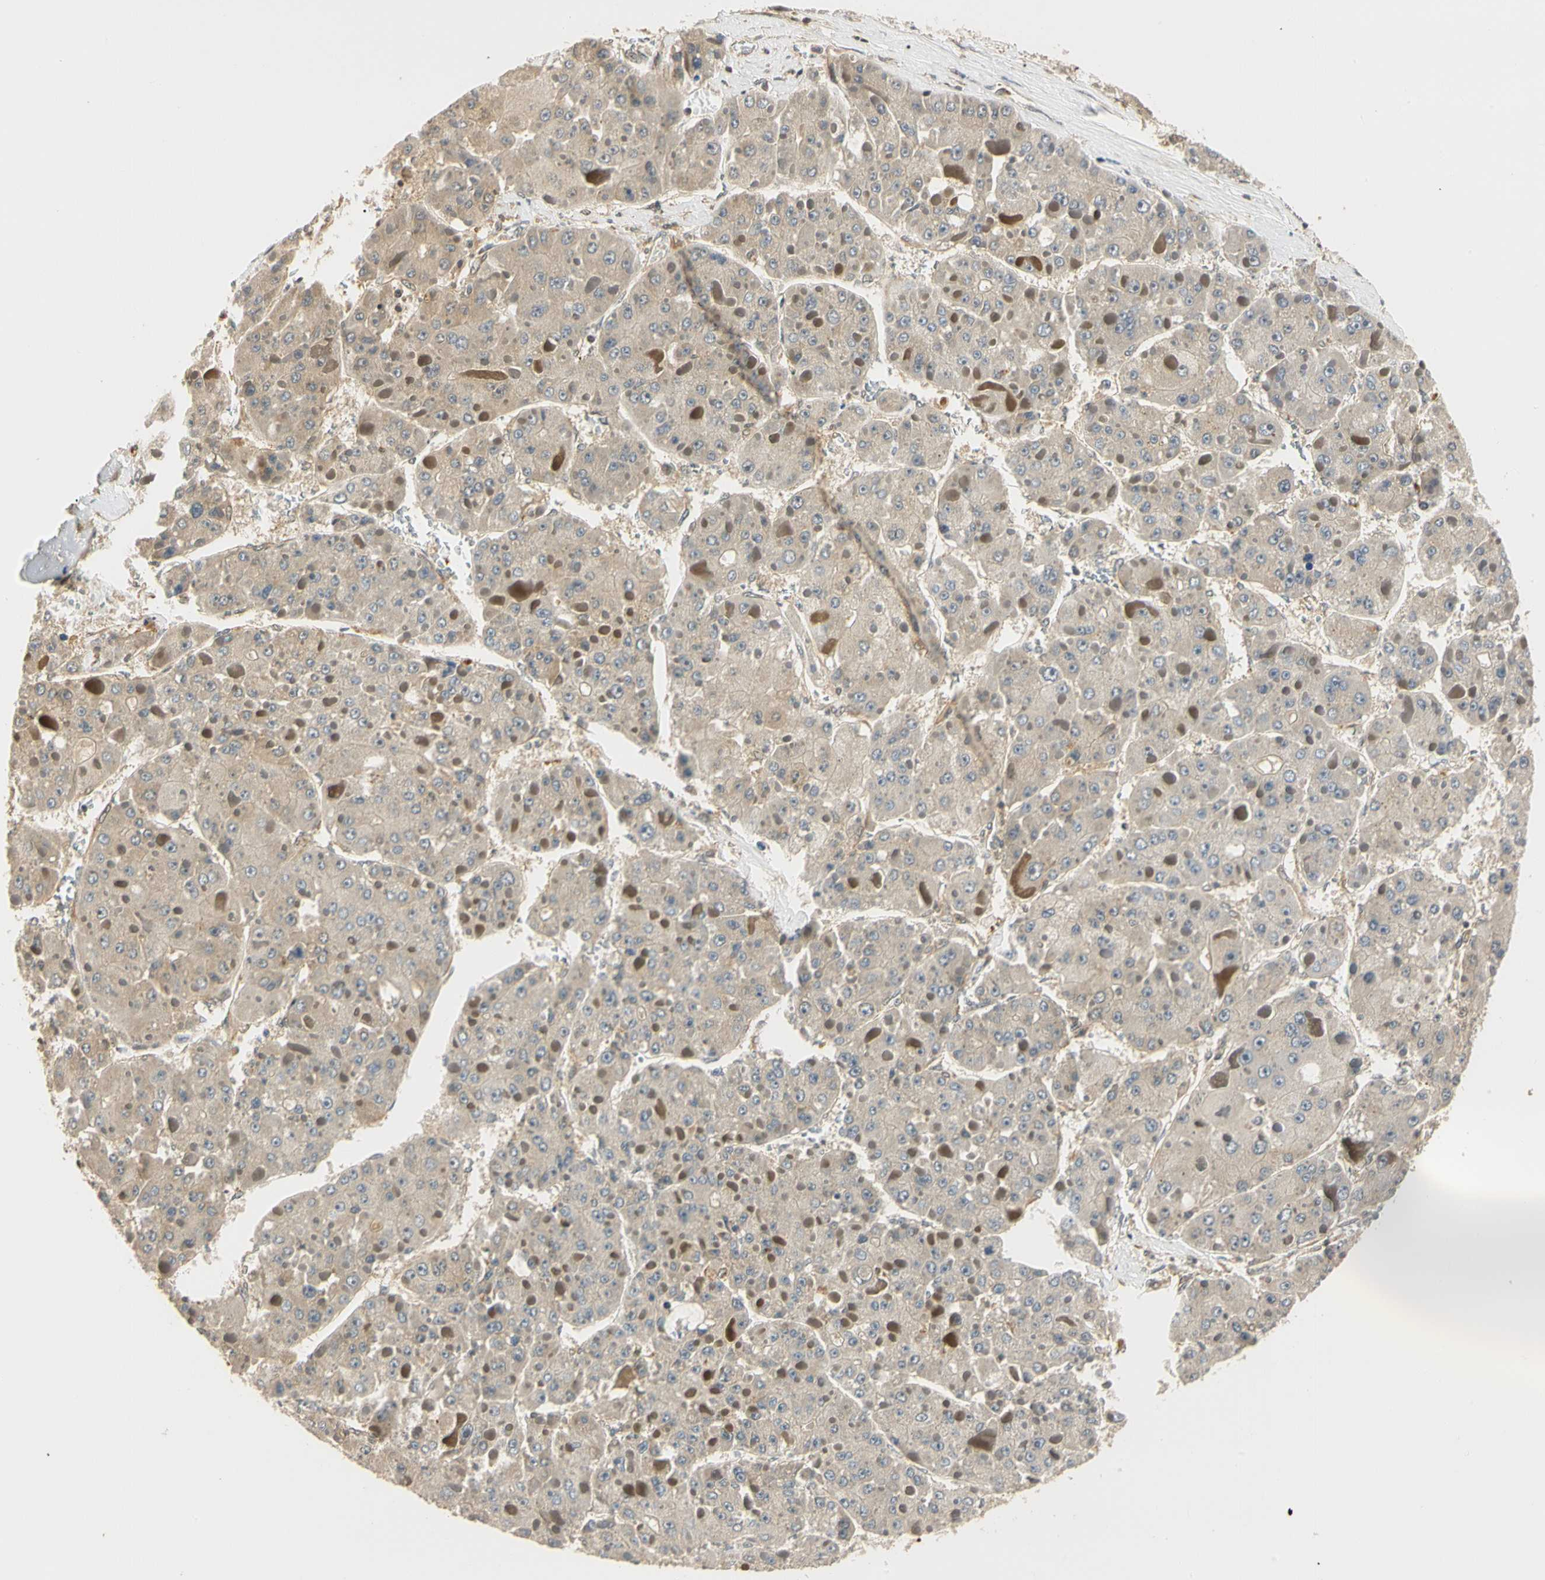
{"staining": {"intensity": "weak", "quantity": "25%-75%", "location": "cytoplasmic/membranous"}, "tissue": "liver cancer", "cell_type": "Tumor cells", "image_type": "cancer", "snomed": [{"axis": "morphology", "description": "Carcinoma, Hepatocellular, NOS"}, {"axis": "topography", "description": "Liver"}], "caption": "Weak cytoplasmic/membranous positivity for a protein is seen in about 25%-75% of tumor cells of liver cancer using immunohistochemistry (IHC).", "gene": "UBE2Z", "patient": {"sex": "female", "age": 73}}